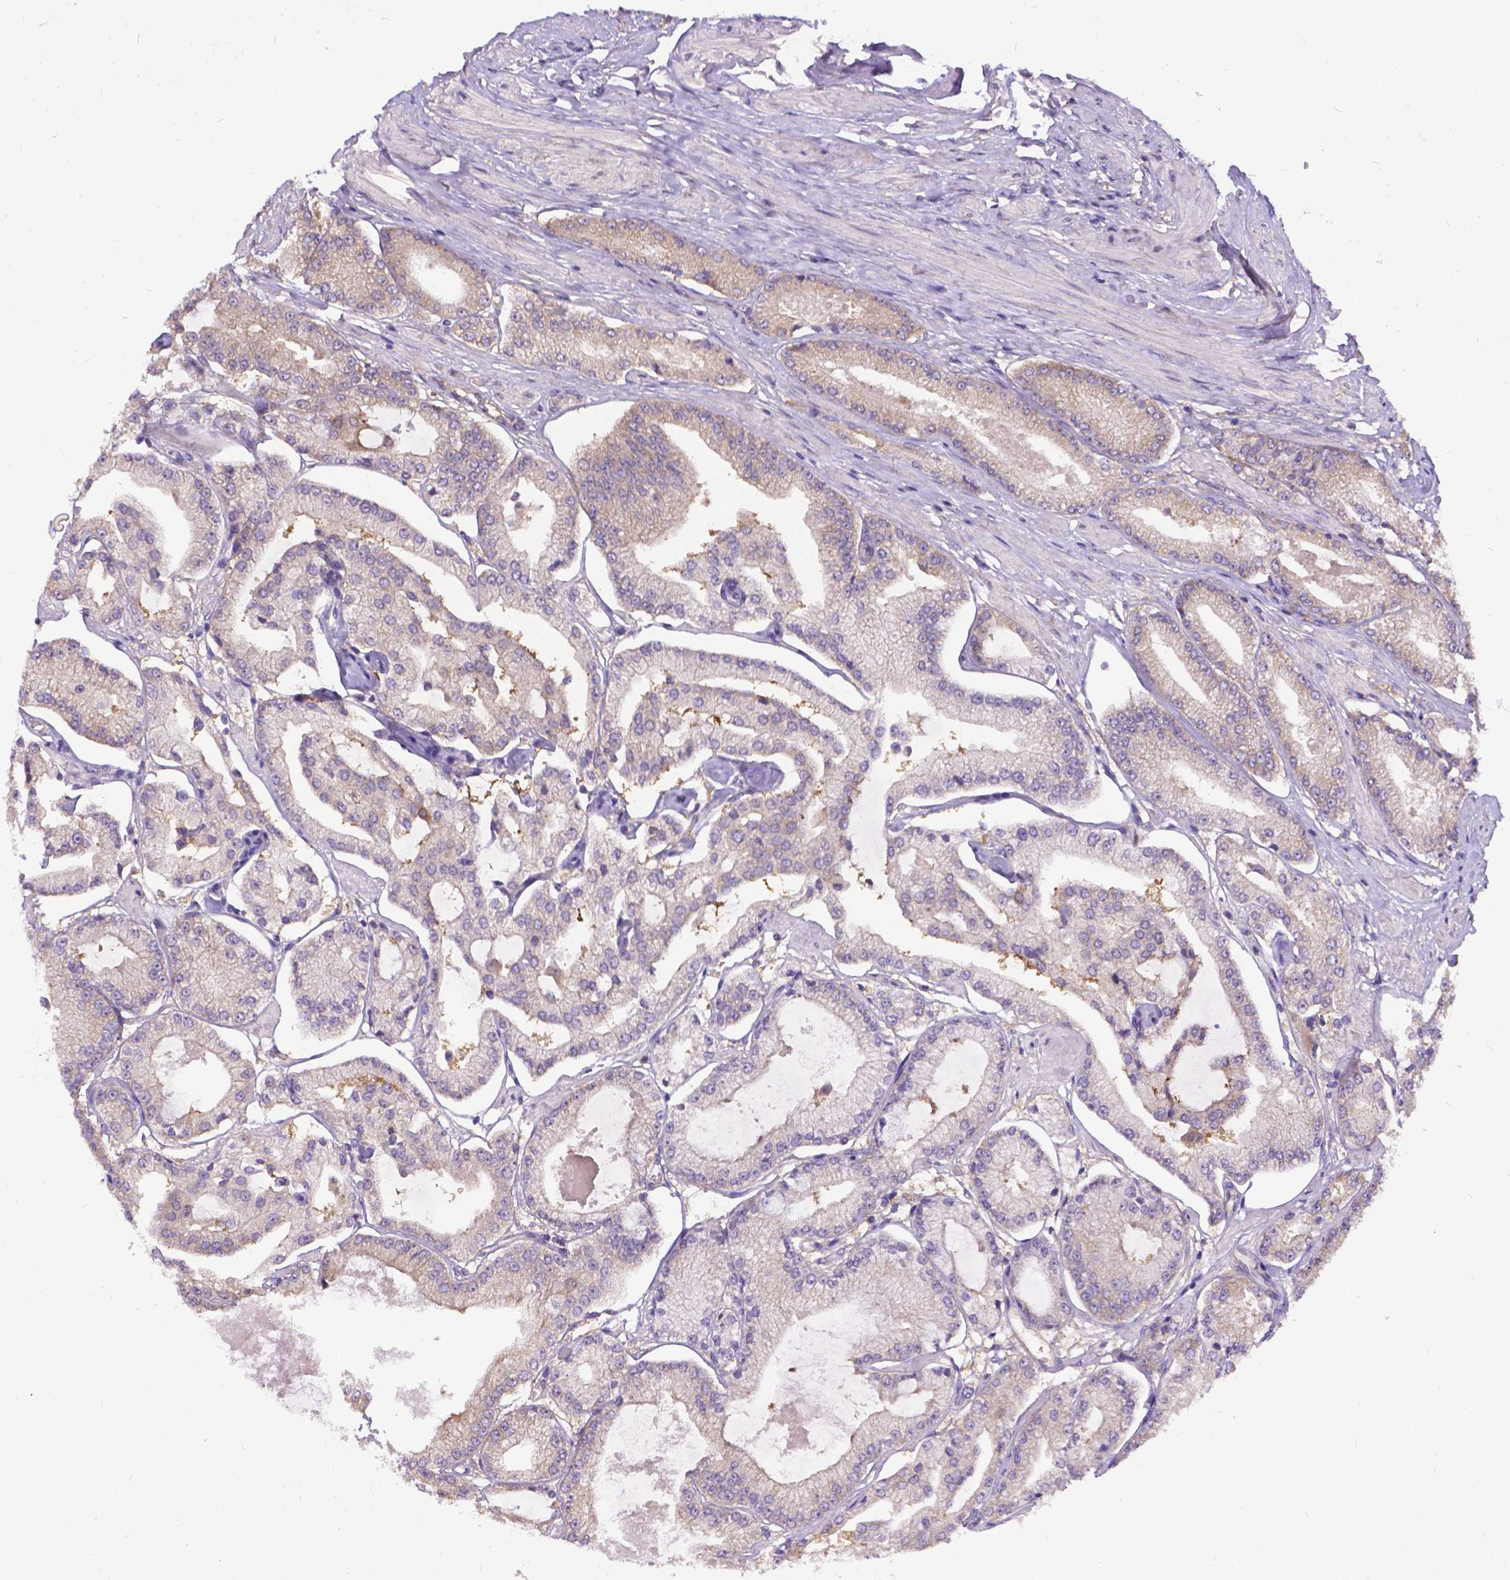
{"staining": {"intensity": "moderate", "quantity": "<25%", "location": "cytoplasmic/membranous"}, "tissue": "prostate cancer", "cell_type": "Tumor cells", "image_type": "cancer", "snomed": [{"axis": "morphology", "description": "Adenocarcinoma, Low grade"}, {"axis": "topography", "description": "Prostate"}], "caption": "Protein staining of adenocarcinoma (low-grade) (prostate) tissue demonstrates moderate cytoplasmic/membranous expression in about <25% of tumor cells. The staining was performed using DAB (3,3'-diaminobenzidine) to visualize the protein expression in brown, while the nuclei were stained in blue with hematoxylin (Magnification: 20x).", "gene": "DENND6A", "patient": {"sex": "male", "age": 55}}